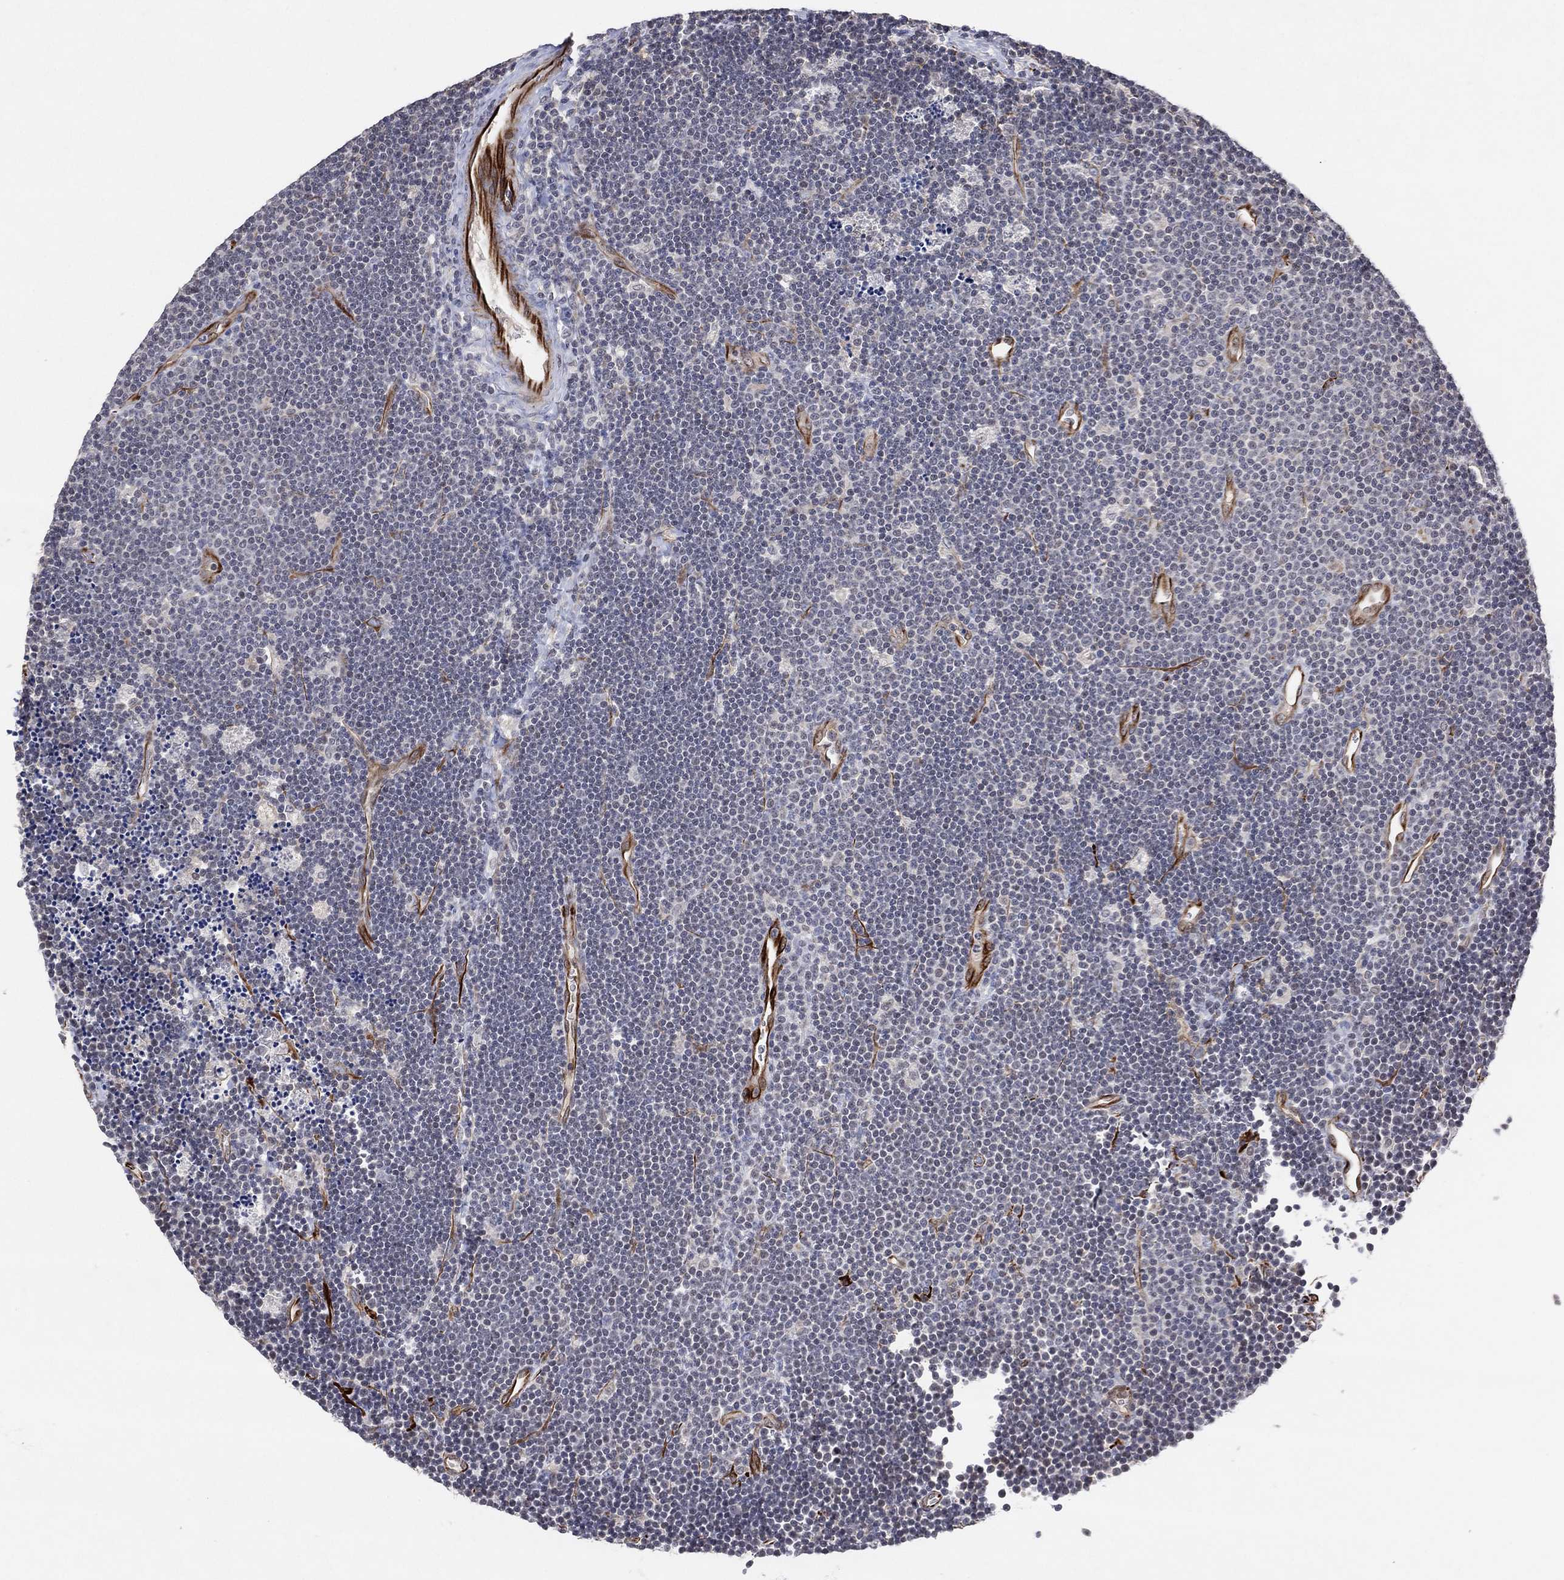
{"staining": {"intensity": "negative", "quantity": "none", "location": "none"}, "tissue": "lymphoma", "cell_type": "Tumor cells", "image_type": "cancer", "snomed": [{"axis": "morphology", "description": "Malignant lymphoma, non-Hodgkin's type, Low grade"}, {"axis": "topography", "description": "Brain"}], "caption": "Low-grade malignant lymphoma, non-Hodgkin's type was stained to show a protein in brown. There is no significant positivity in tumor cells. (DAB immunohistochemistry visualized using brightfield microscopy, high magnification).", "gene": "FLI1", "patient": {"sex": "female", "age": 66}}